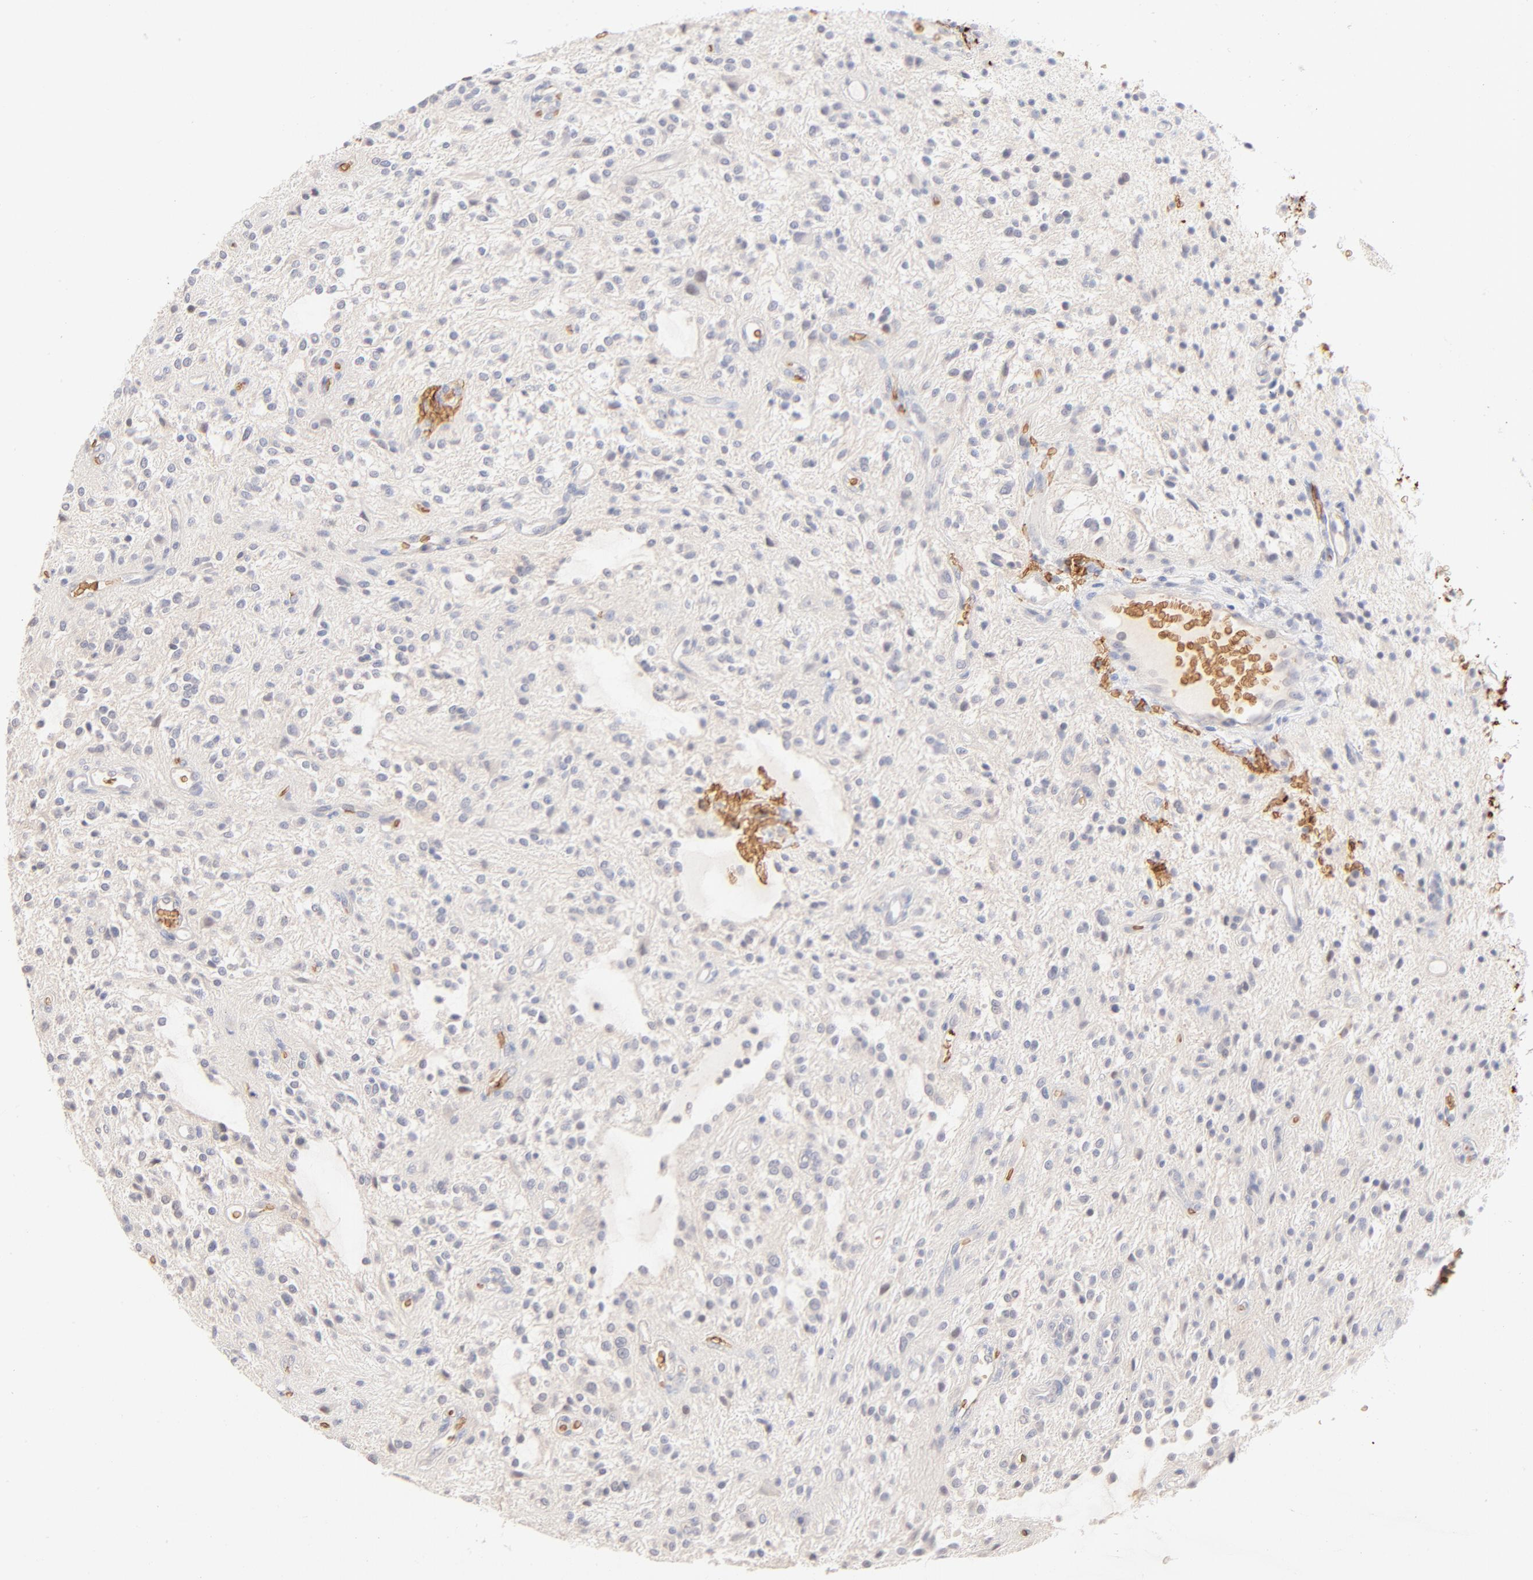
{"staining": {"intensity": "negative", "quantity": "none", "location": "none"}, "tissue": "glioma", "cell_type": "Tumor cells", "image_type": "cancer", "snomed": [{"axis": "morphology", "description": "Glioma, malignant, NOS"}, {"axis": "topography", "description": "Cerebellum"}], "caption": "Protein analysis of malignant glioma shows no significant expression in tumor cells.", "gene": "SPTB", "patient": {"sex": "female", "age": 10}}